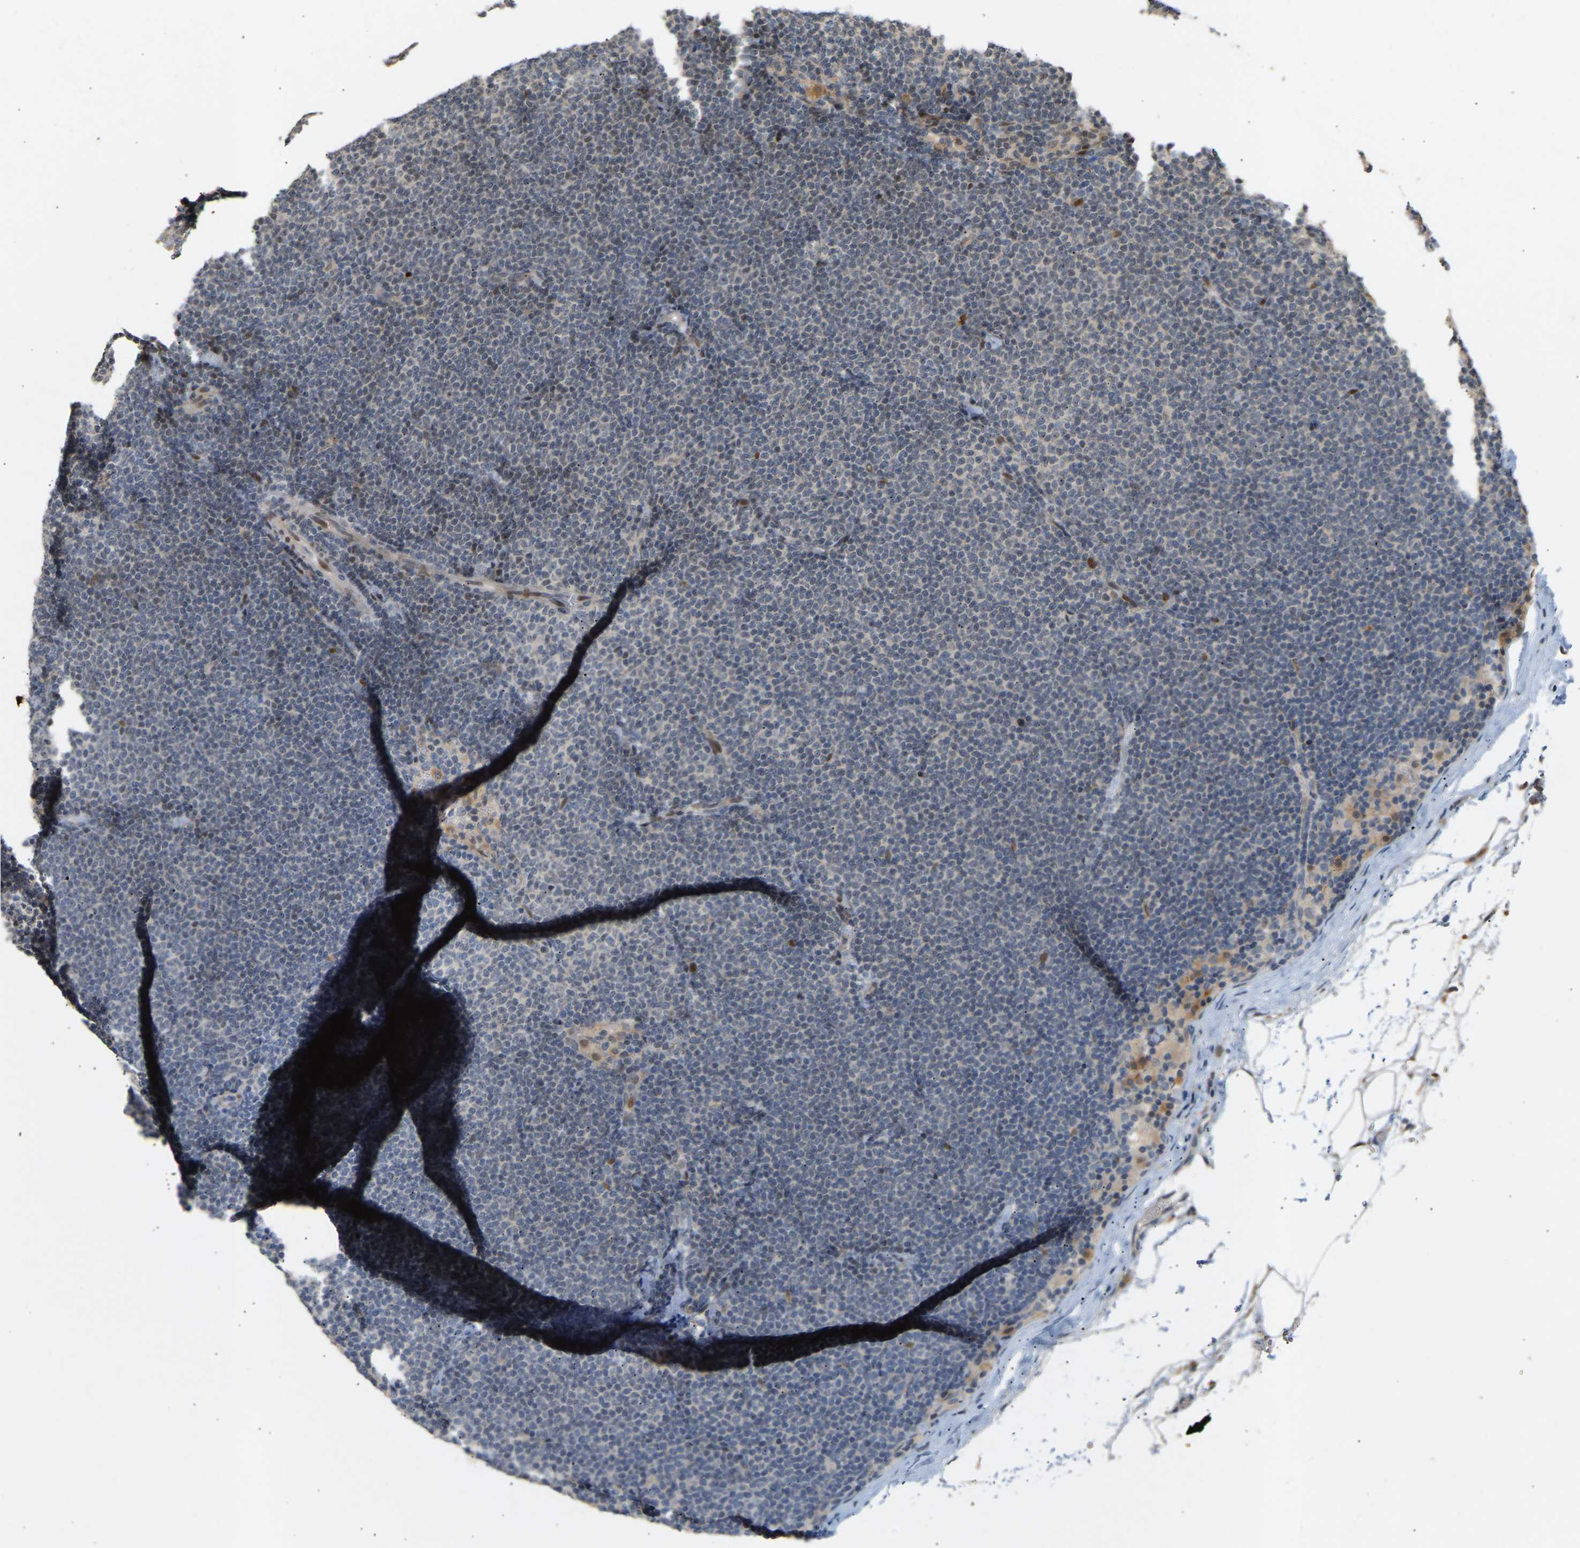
{"staining": {"intensity": "negative", "quantity": "none", "location": "none"}, "tissue": "lymphoma", "cell_type": "Tumor cells", "image_type": "cancer", "snomed": [{"axis": "morphology", "description": "Malignant lymphoma, non-Hodgkin's type, Low grade"}, {"axis": "topography", "description": "Lymph node"}], "caption": "This is an immunohistochemistry (IHC) image of malignant lymphoma, non-Hodgkin's type (low-grade). There is no positivity in tumor cells.", "gene": "PTPN4", "patient": {"sex": "female", "age": 53}}